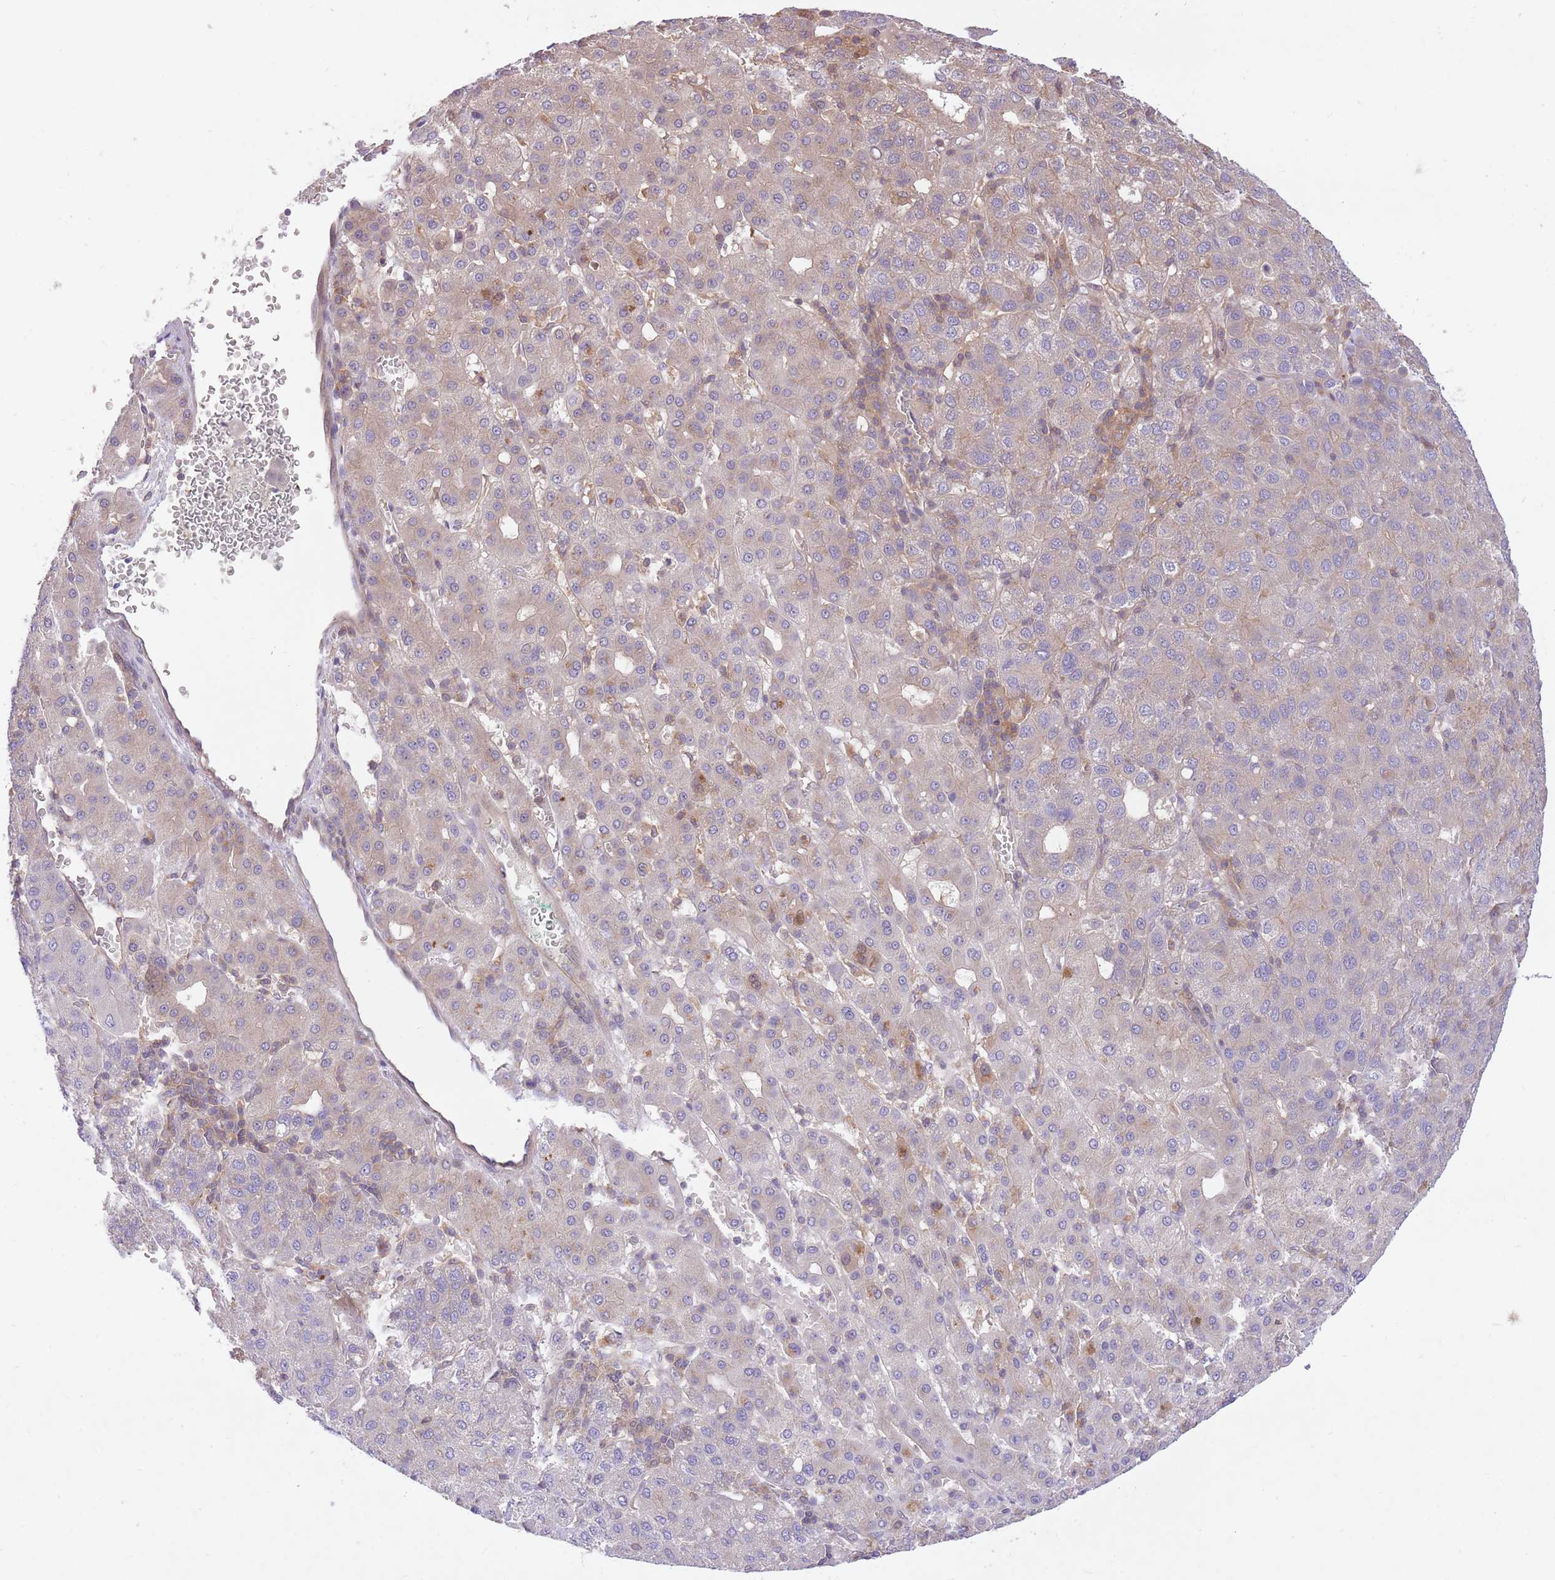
{"staining": {"intensity": "negative", "quantity": "none", "location": "none"}, "tissue": "liver cancer", "cell_type": "Tumor cells", "image_type": "cancer", "snomed": [{"axis": "morphology", "description": "Carcinoma, Hepatocellular, NOS"}, {"axis": "topography", "description": "Liver"}], "caption": "Immunohistochemistry (IHC) photomicrograph of neoplastic tissue: human hepatocellular carcinoma (liver) stained with DAB (3,3'-diaminobenzidine) exhibits no significant protein positivity in tumor cells.", "gene": "PREP", "patient": {"sex": "male", "age": 65}}